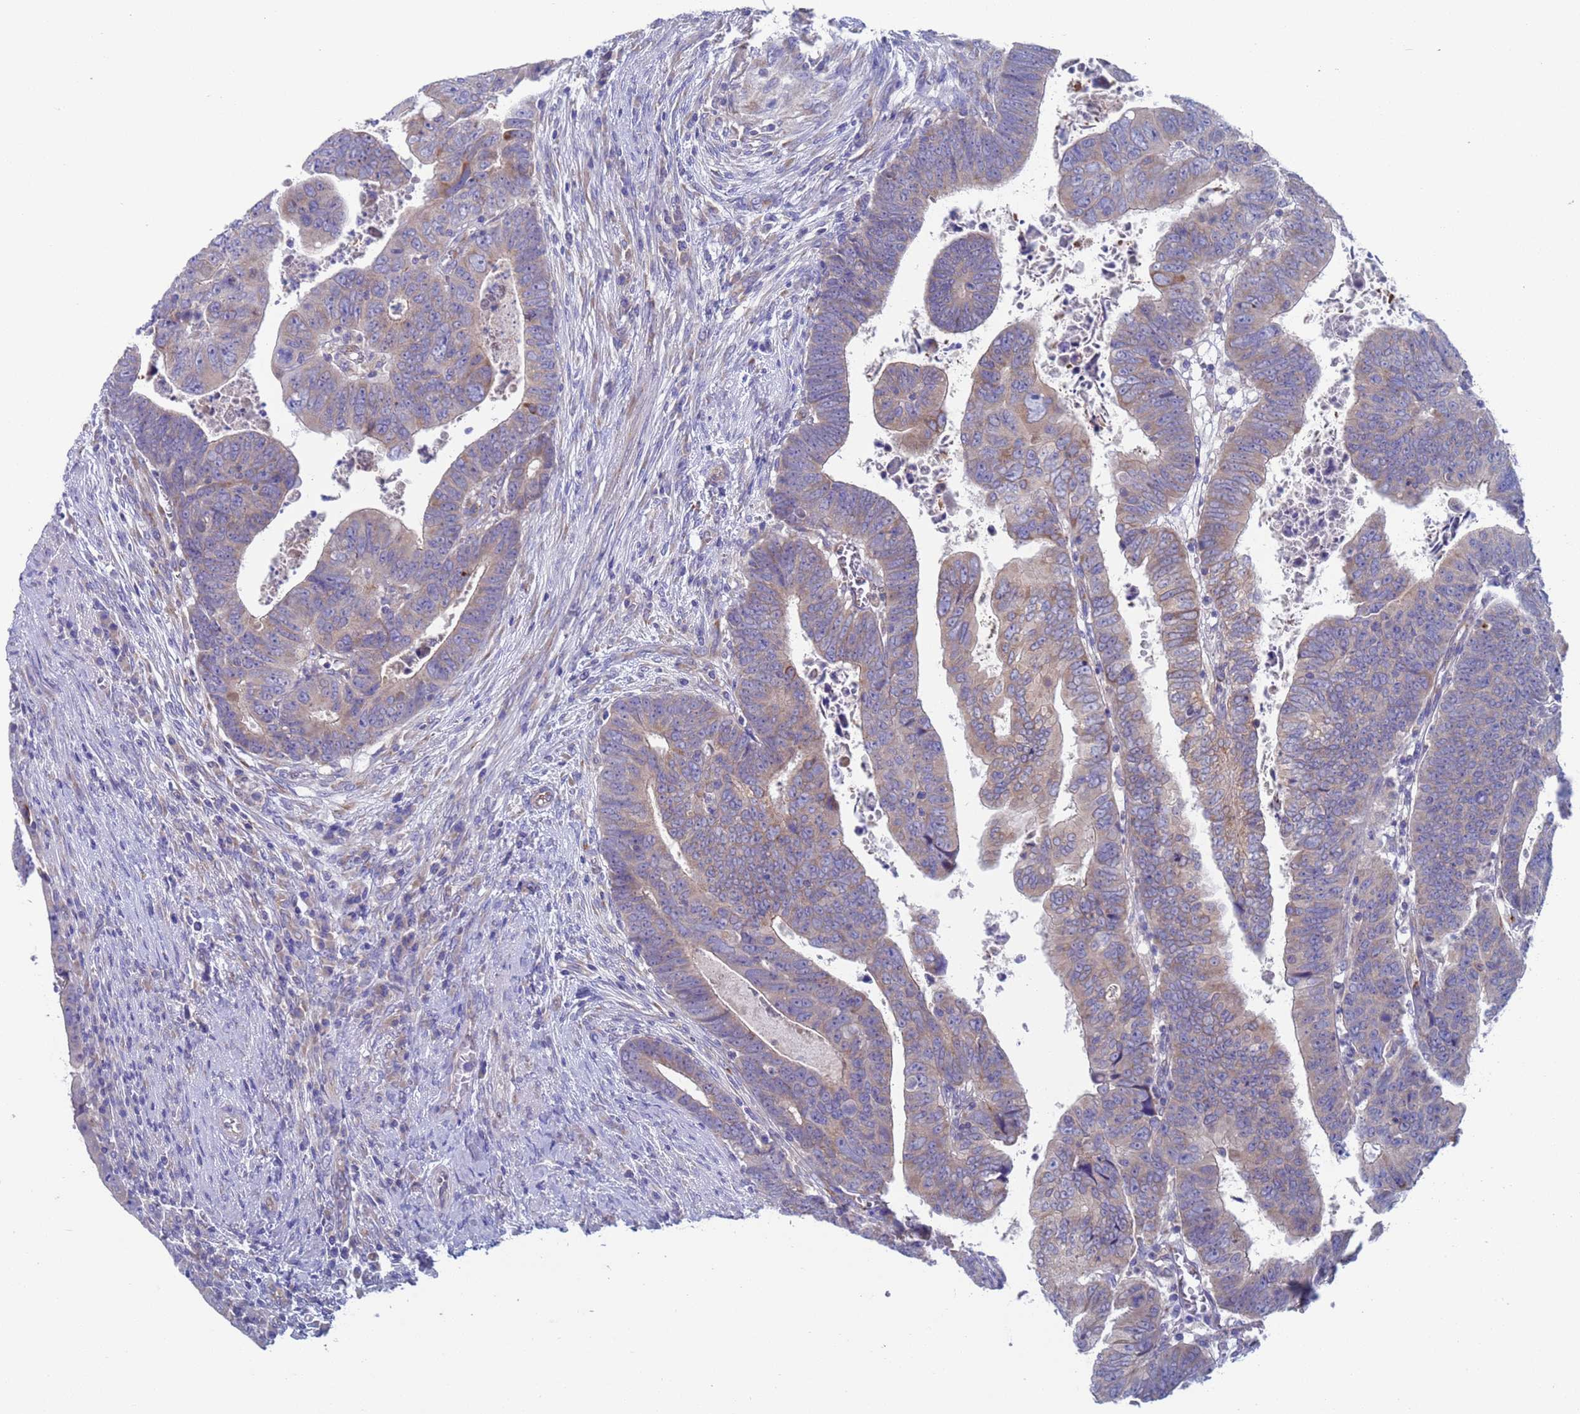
{"staining": {"intensity": "weak", "quantity": "25%-75%", "location": "cytoplasmic/membranous"}, "tissue": "colorectal cancer", "cell_type": "Tumor cells", "image_type": "cancer", "snomed": [{"axis": "morphology", "description": "Normal tissue, NOS"}, {"axis": "morphology", "description": "Adenocarcinoma, NOS"}, {"axis": "topography", "description": "Rectum"}], "caption": "Tumor cells reveal low levels of weak cytoplasmic/membranous positivity in about 25%-75% of cells in human adenocarcinoma (colorectal).", "gene": "PET117", "patient": {"sex": "female", "age": 65}}